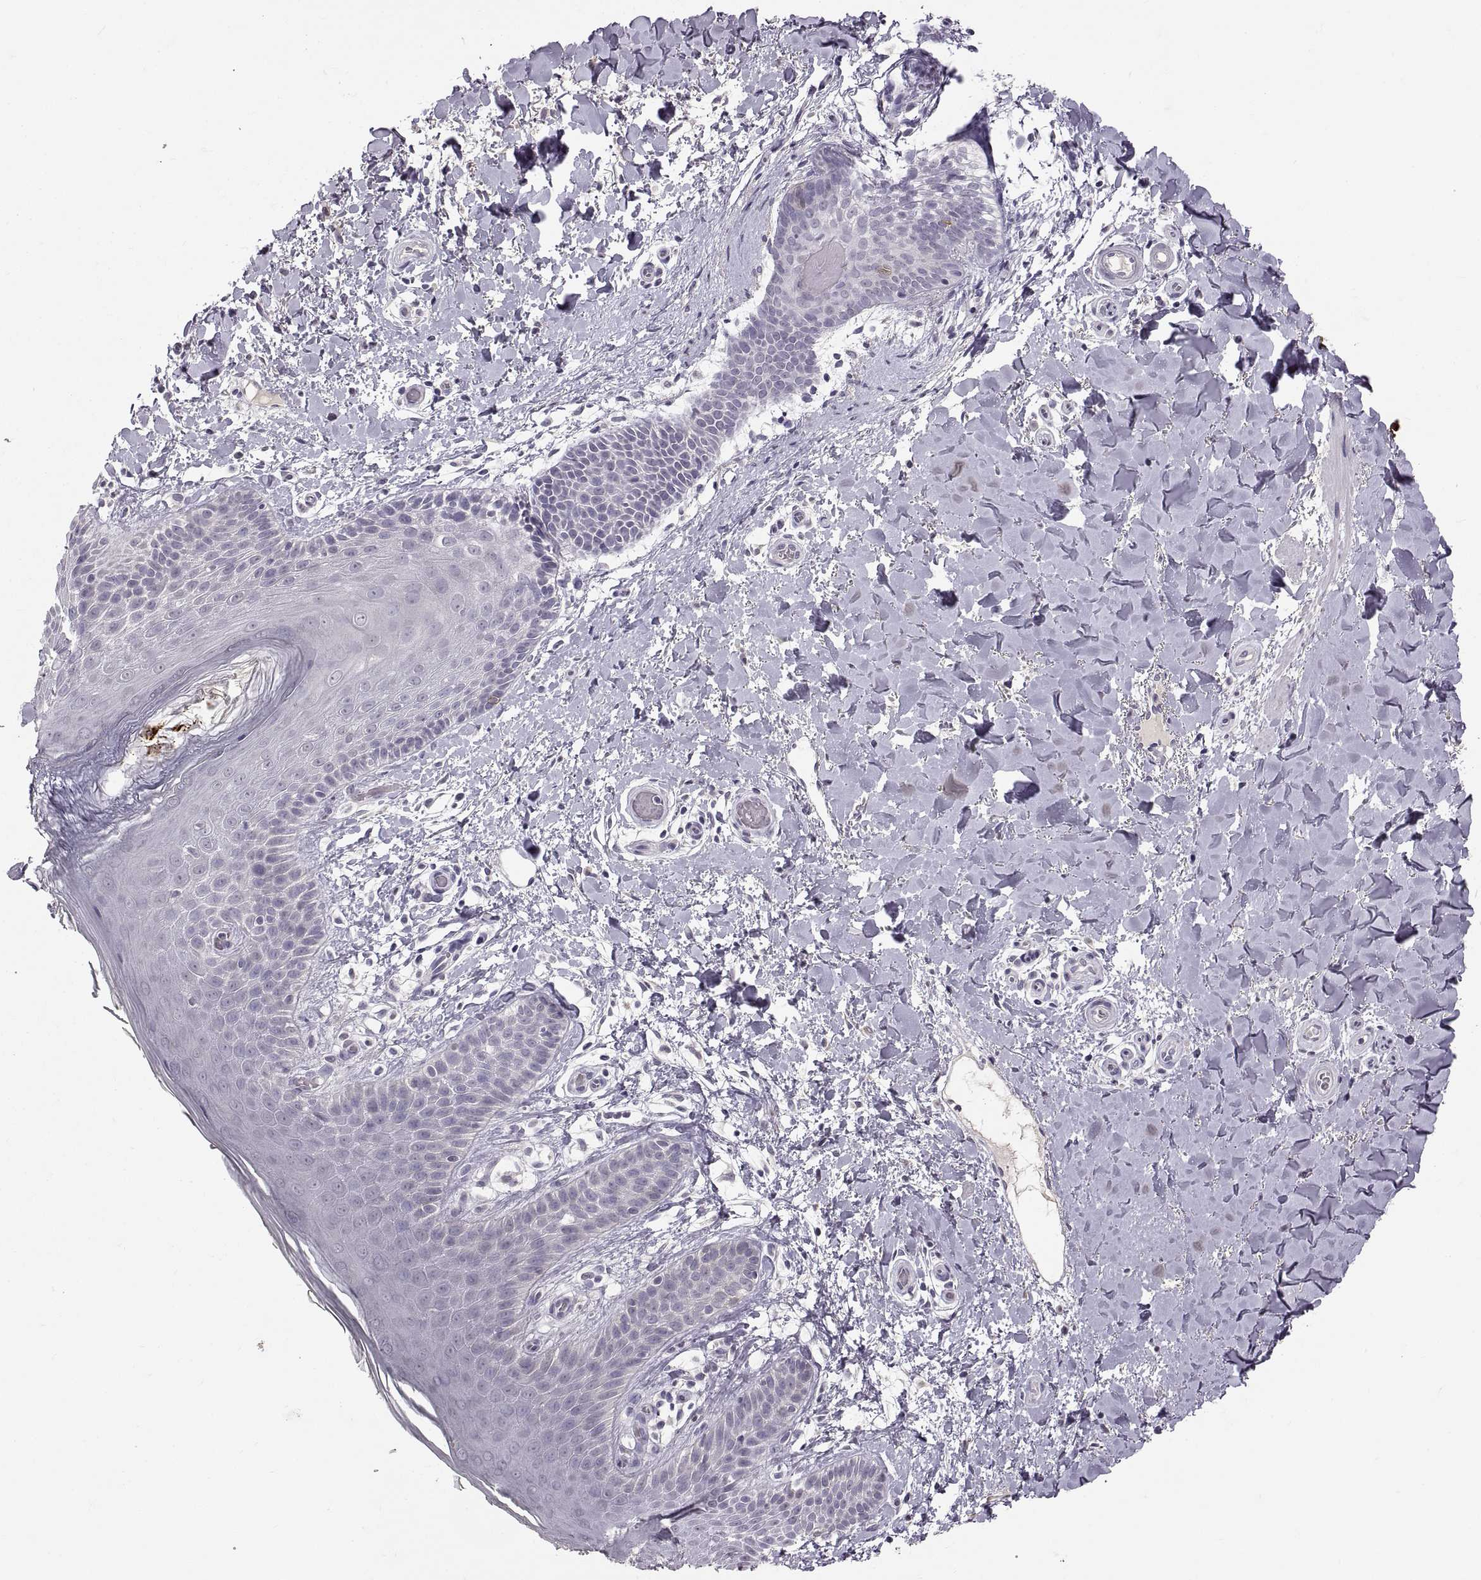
{"staining": {"intensity": "negative", "quantity": "none", "location": "none"}, "tissue": "skin", "cell_type": "Epidermal cells", "image_type": "normal", "snomed": [{"axis": "morphology", "description": "Normal tissue, NOS"}, {"axis": "topography", "description": "Anal"}], "caption": "Immunohistochemical staining of benign skin shows no significant positivity in epidermal cells.", "gene": "CDH2", "patient": {"sex": "male", "age": 36}}